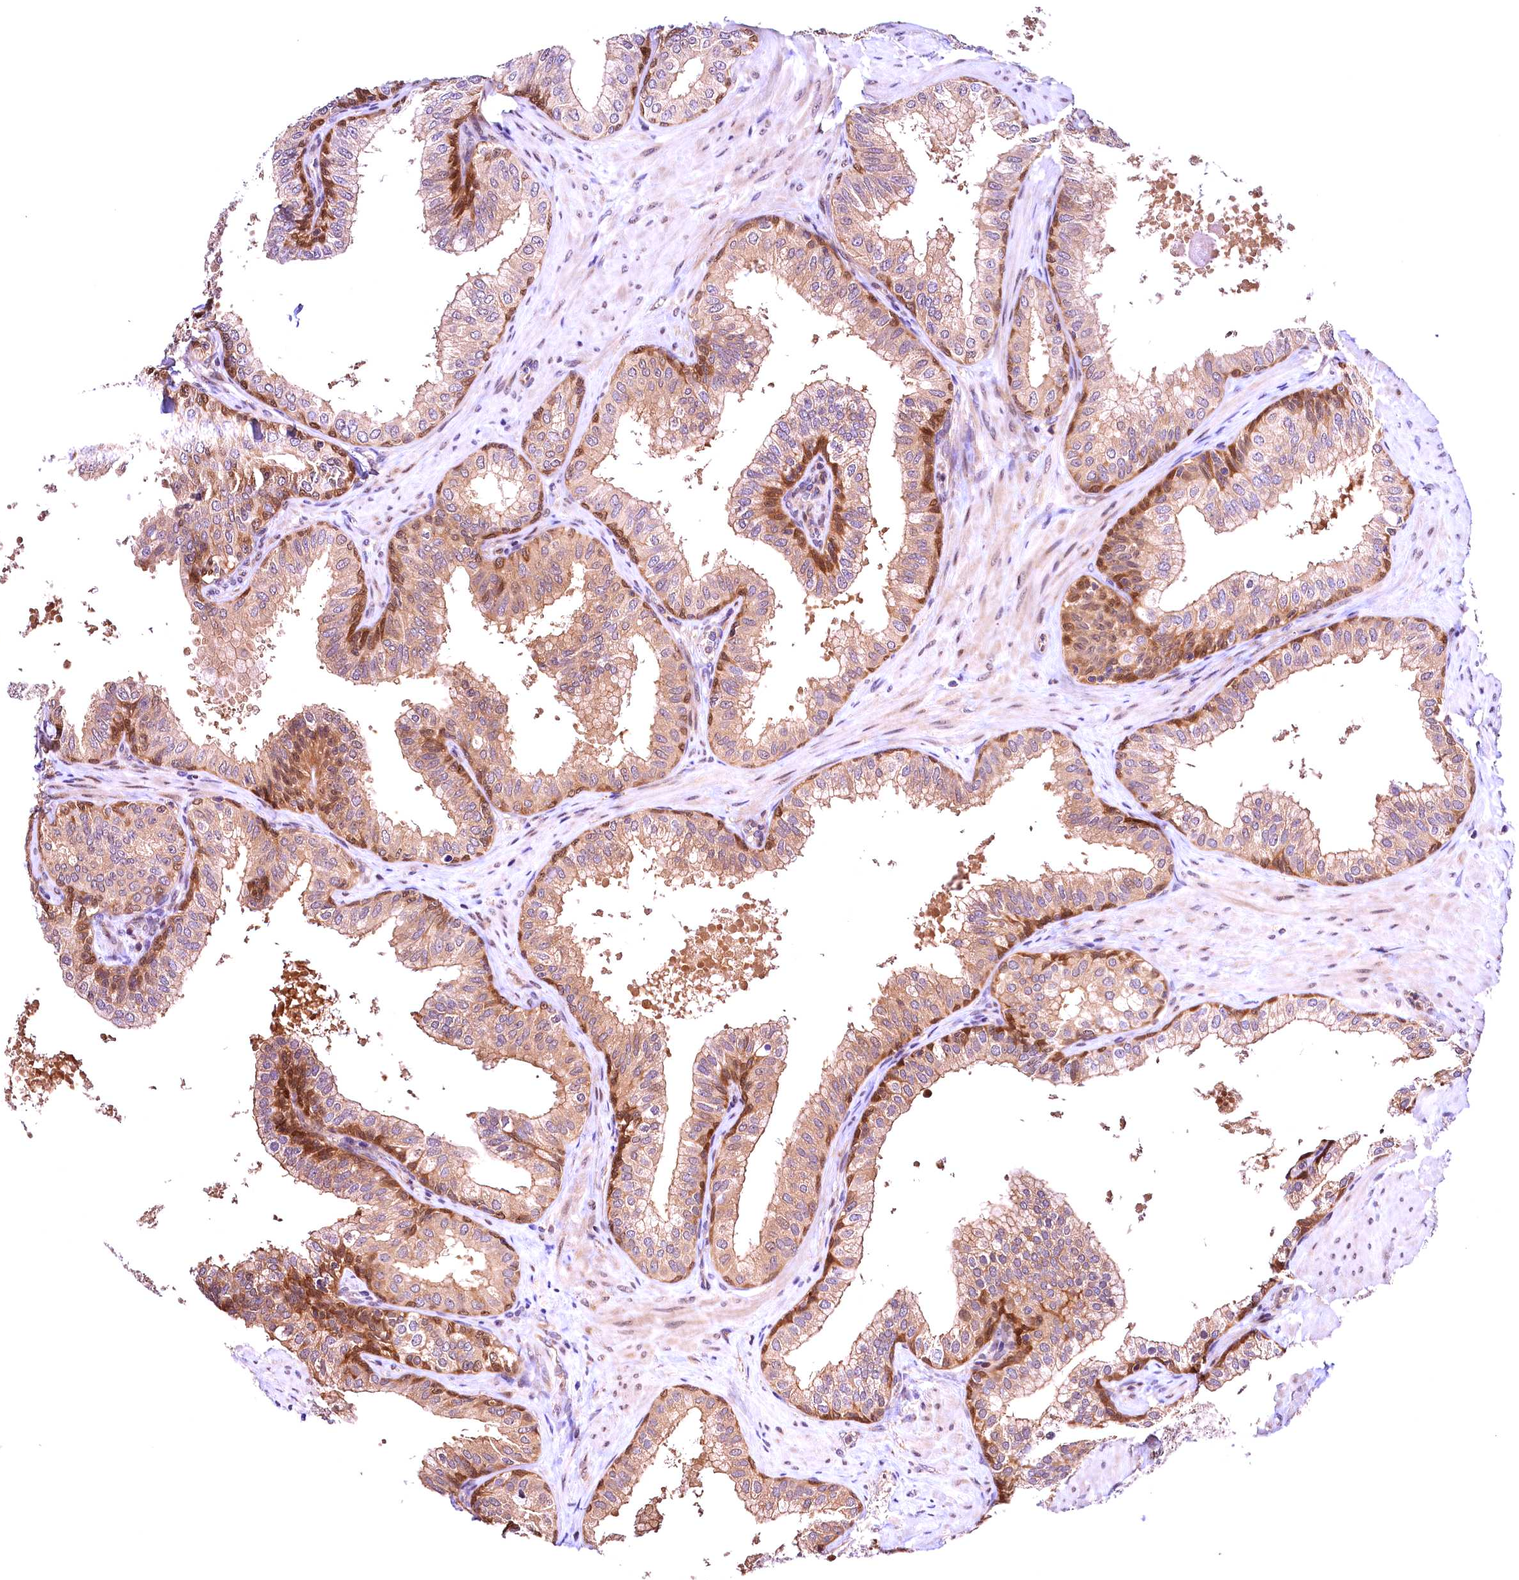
{"staining": {"intensity": "moderate", "quantity": "25%-75%", "location": "cytoplasmic/membranous,nuclear"}, "tissue": "prostate", "cell_type": "Glandular cells", "image_type": "normal", "snomed": [{"axis": "morphology", "description": "Normal tissue, NOS"}, {"axis": "topography", "description": "Prostate"}], "caption": "Immunohistochemistry (IHC) image of benign prostate stained for a protein (brown), which displays medium levels of moderate cytoplasmic/membranous,nuclear expression in about 25%-75% of glandular cells.", "gene": "CHORDC1", "patient": {"sex": "male", "age": 60}}